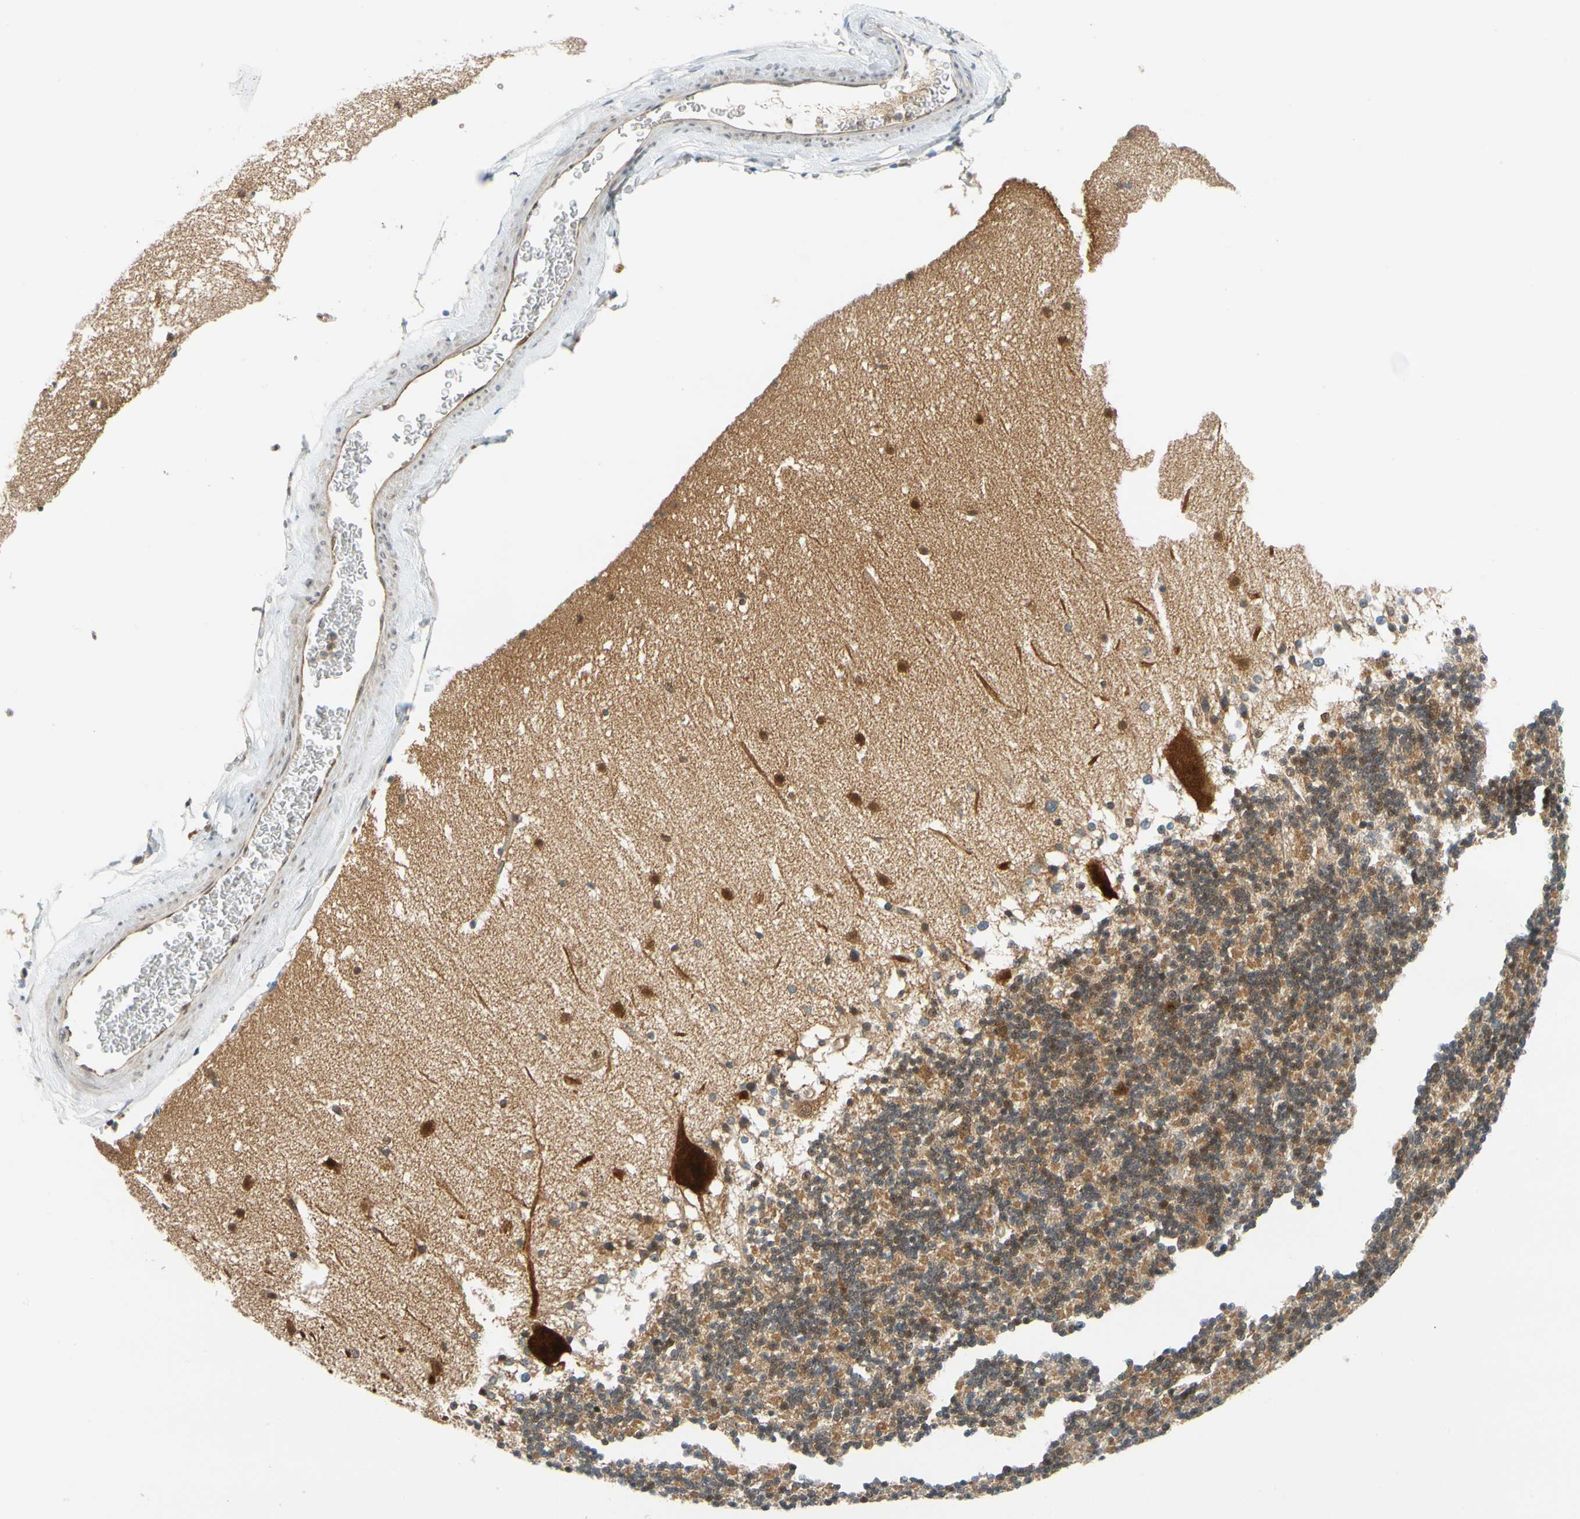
{"staining": {"intensity": "moderate", "quantity": "25%-75%", "location": "cytoplasmic/membranous,nuclear"}, "tissue": "cerebellum", "cell_type": "Cells in granular layer", "image_type": "normal", "snomed": [{"axis": "morphology", "description": "Normal tissue, NOS"}, {"axis": "topography", "description": "Cerebellum"}], "caption": "Human cerebellum stained for a protein (brown) demonstrates moderate cytoplasmic/membranous,nuclear positive positivity in approximately 25%-75% of cells in granular layer.", "gene": "MAPK9", "patient": {"sex": "female", "age": 19}}